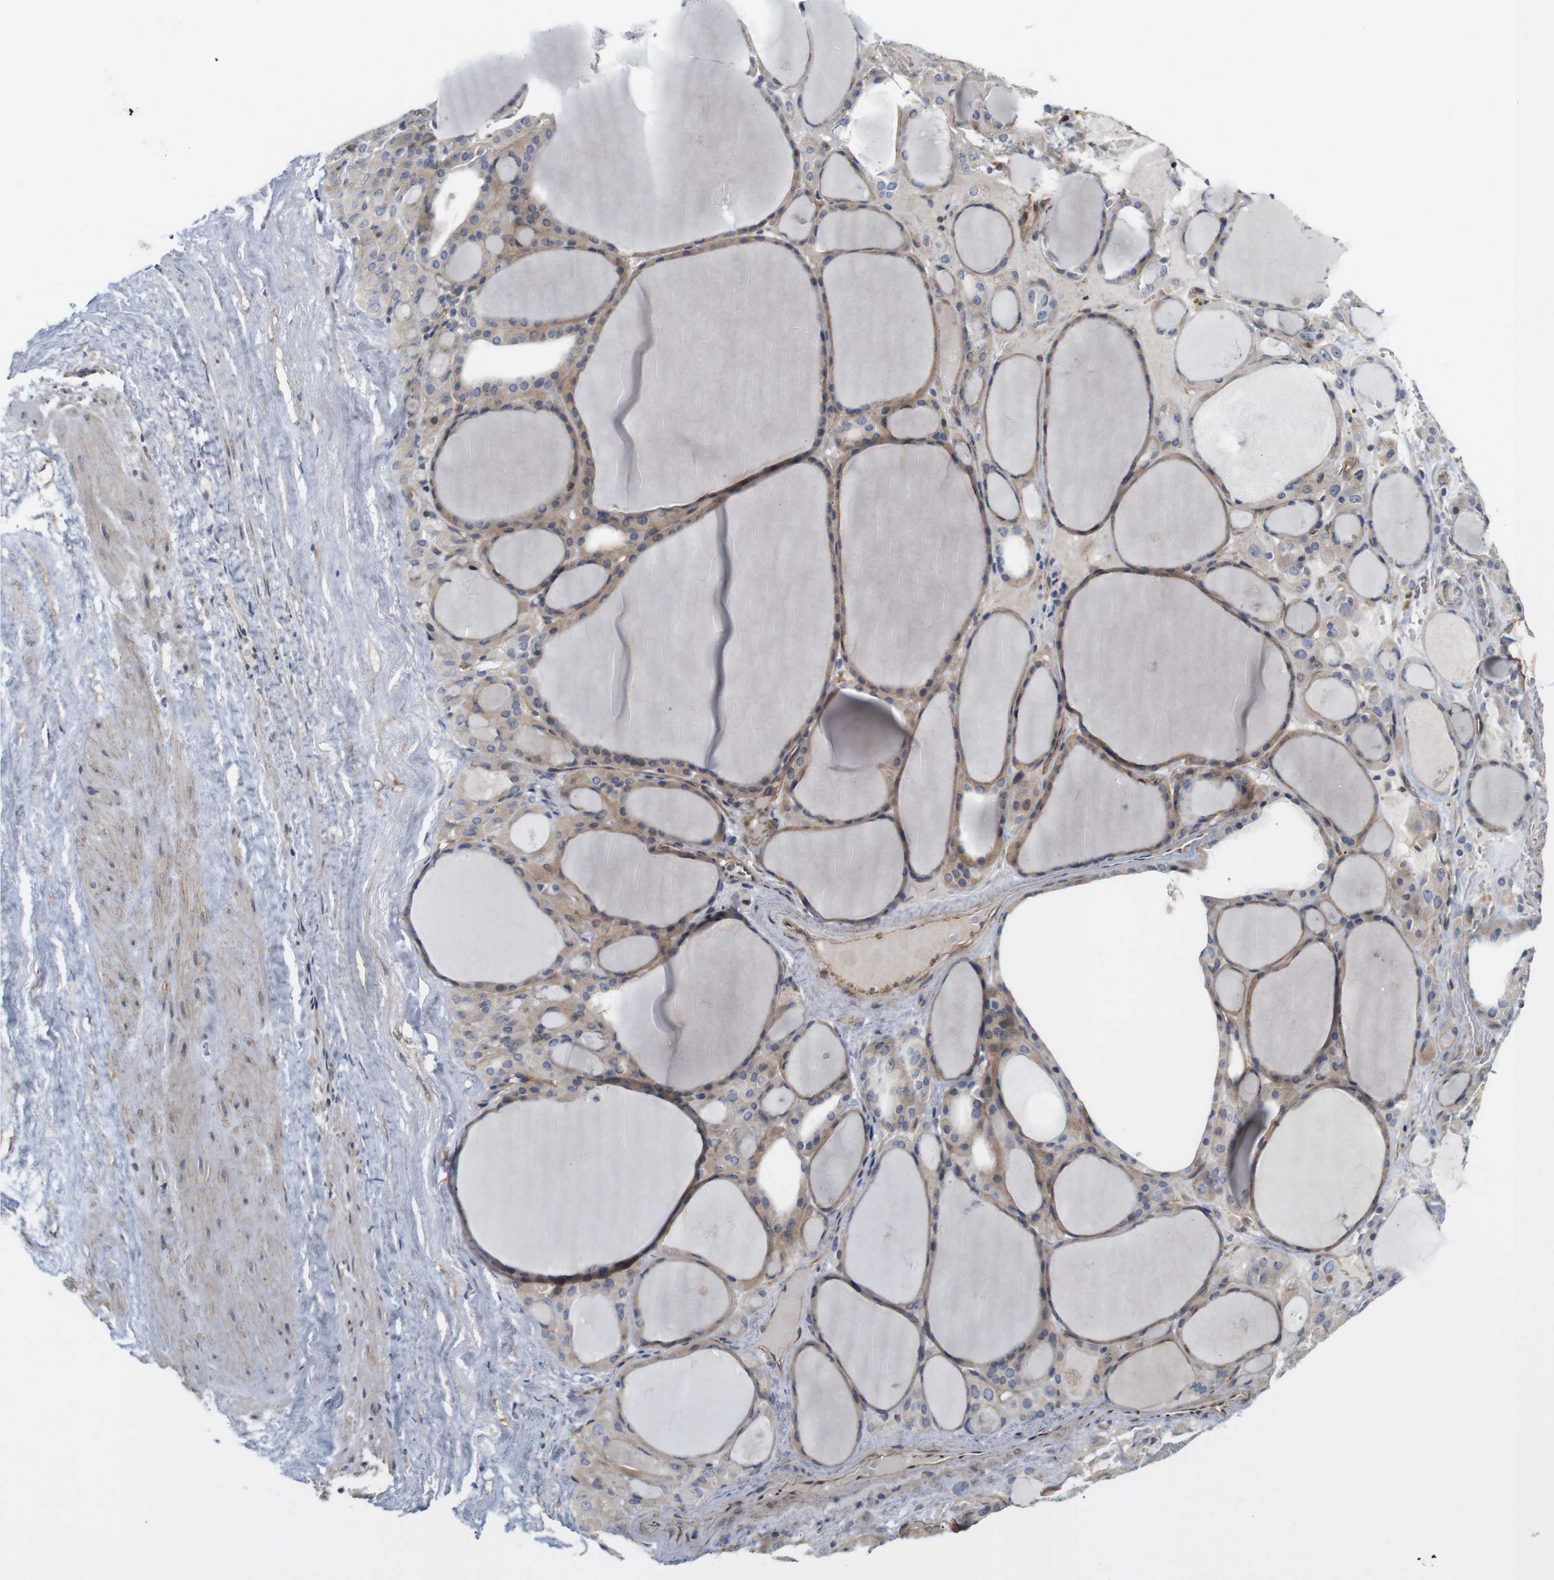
{"staining": {"intensity": "weak", "quantity": ">75%", "location": "cytoplasmic/membranous"}, "tissue": "thyroid gland", "cell_type": "Glandular cells", "image_type": "normal", "snomed": [{"axis": "morphology", "description": "Normal tissue, NOS"}, {"axis": "morphology", "description": "Carcinoma, NOS"}, {"axis": "topography", "description": "Thyroid gland"}], "caption": "A high-resolution histopathology image shows IHC staining of normal thyroid gland, which shows weak cytoplasmic/membranous expression in approximately >75% of glandular cells.", "gene": "CYB561", "patient": {"sex": "female", "age": 86}}